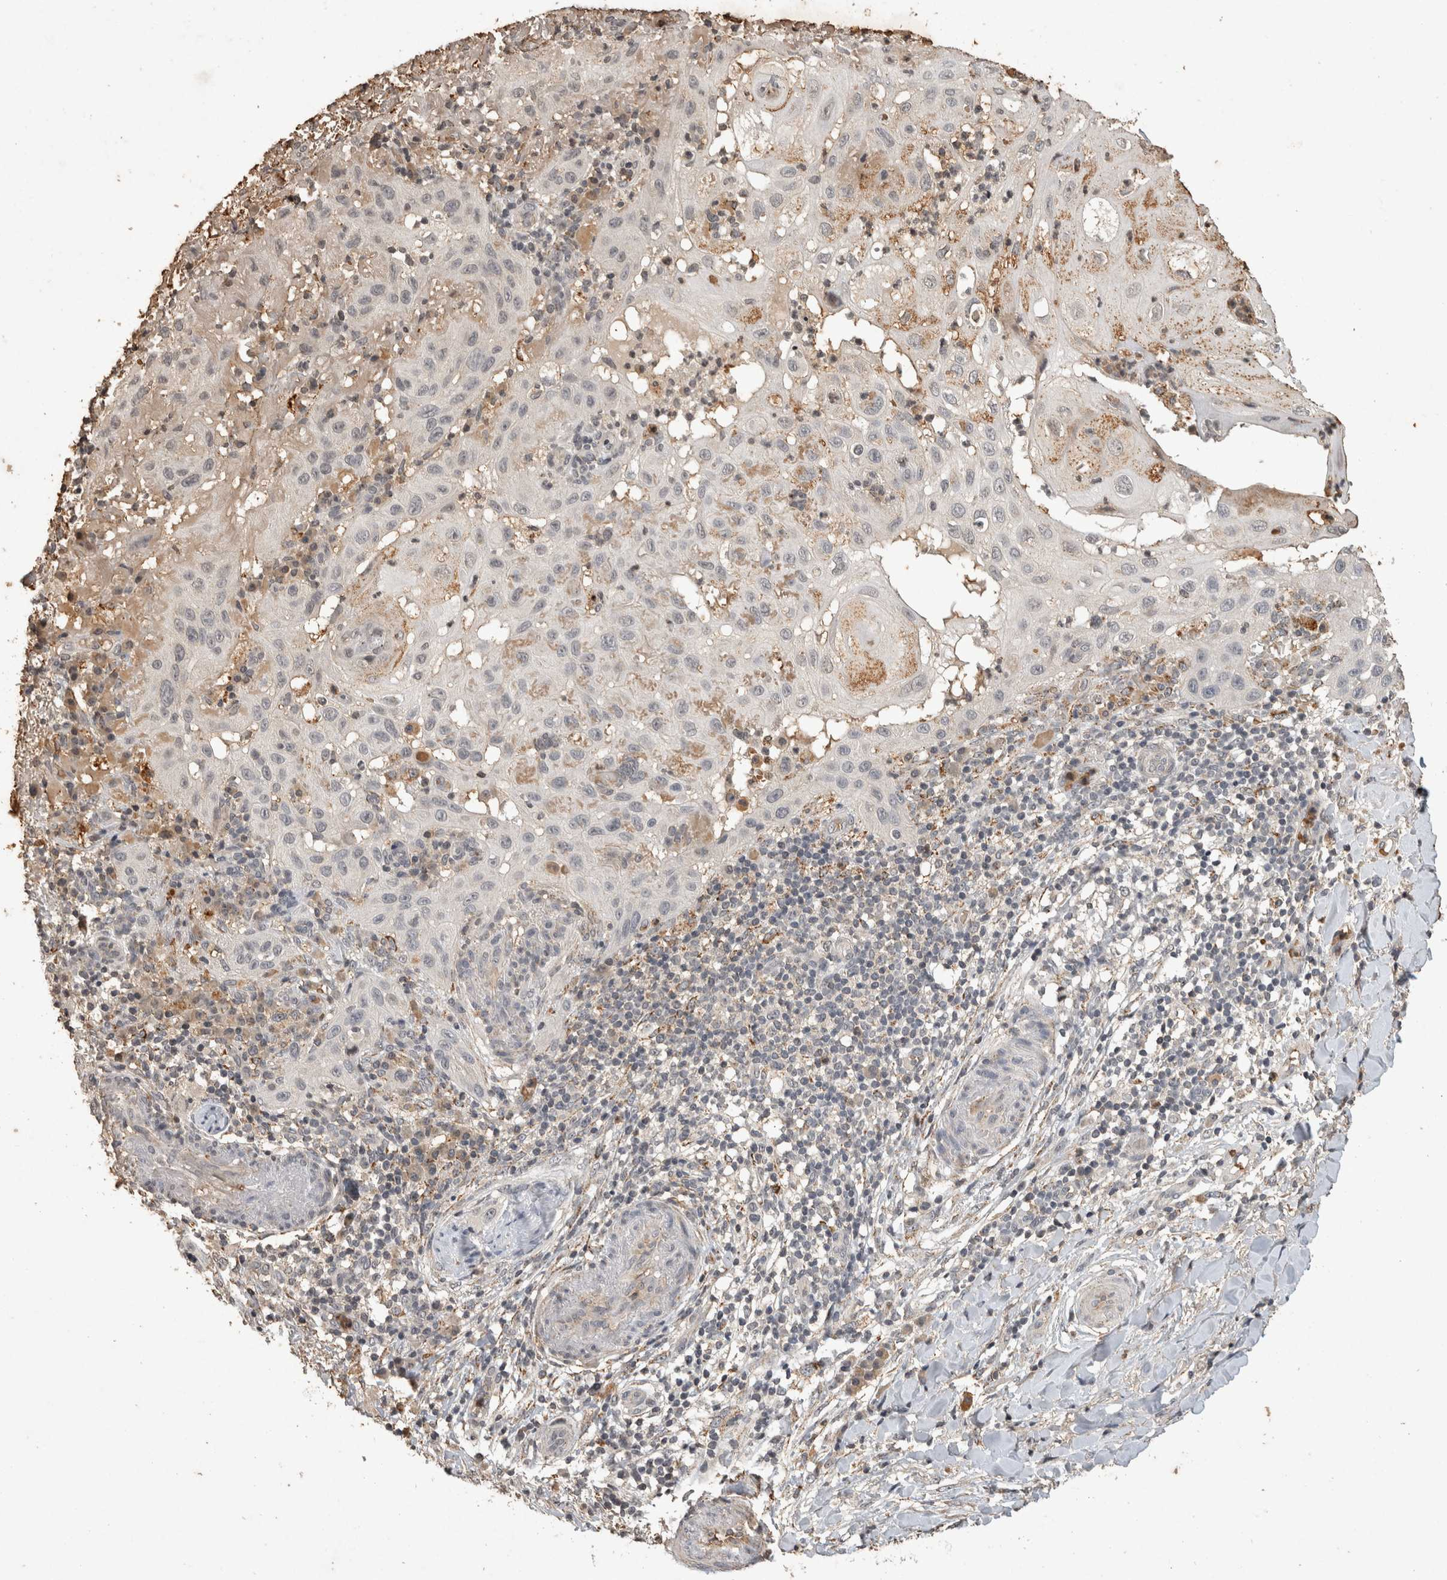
{"staining": {"intensity": "negative", "quantity": "none", "location": "none"}, "tissue": "skin cancer", "cell_type": "Tumor cells", "image_type": "cancer", "snomed": [{"axis": "morphology", "description": "Normal tissue, NOS"}, {"axis": "morphology", "description": "Squamous cell carcinoma, NOS"}, {"axis": "topography", "description": "Skin"}], "caption": "This is an immunohistochemistry photomicrograph of human skin squamous cell carcinoma. There is no positivity in tumor cells.", "gene": "HRK", "patient": {"sex": "female", "age": 96}}